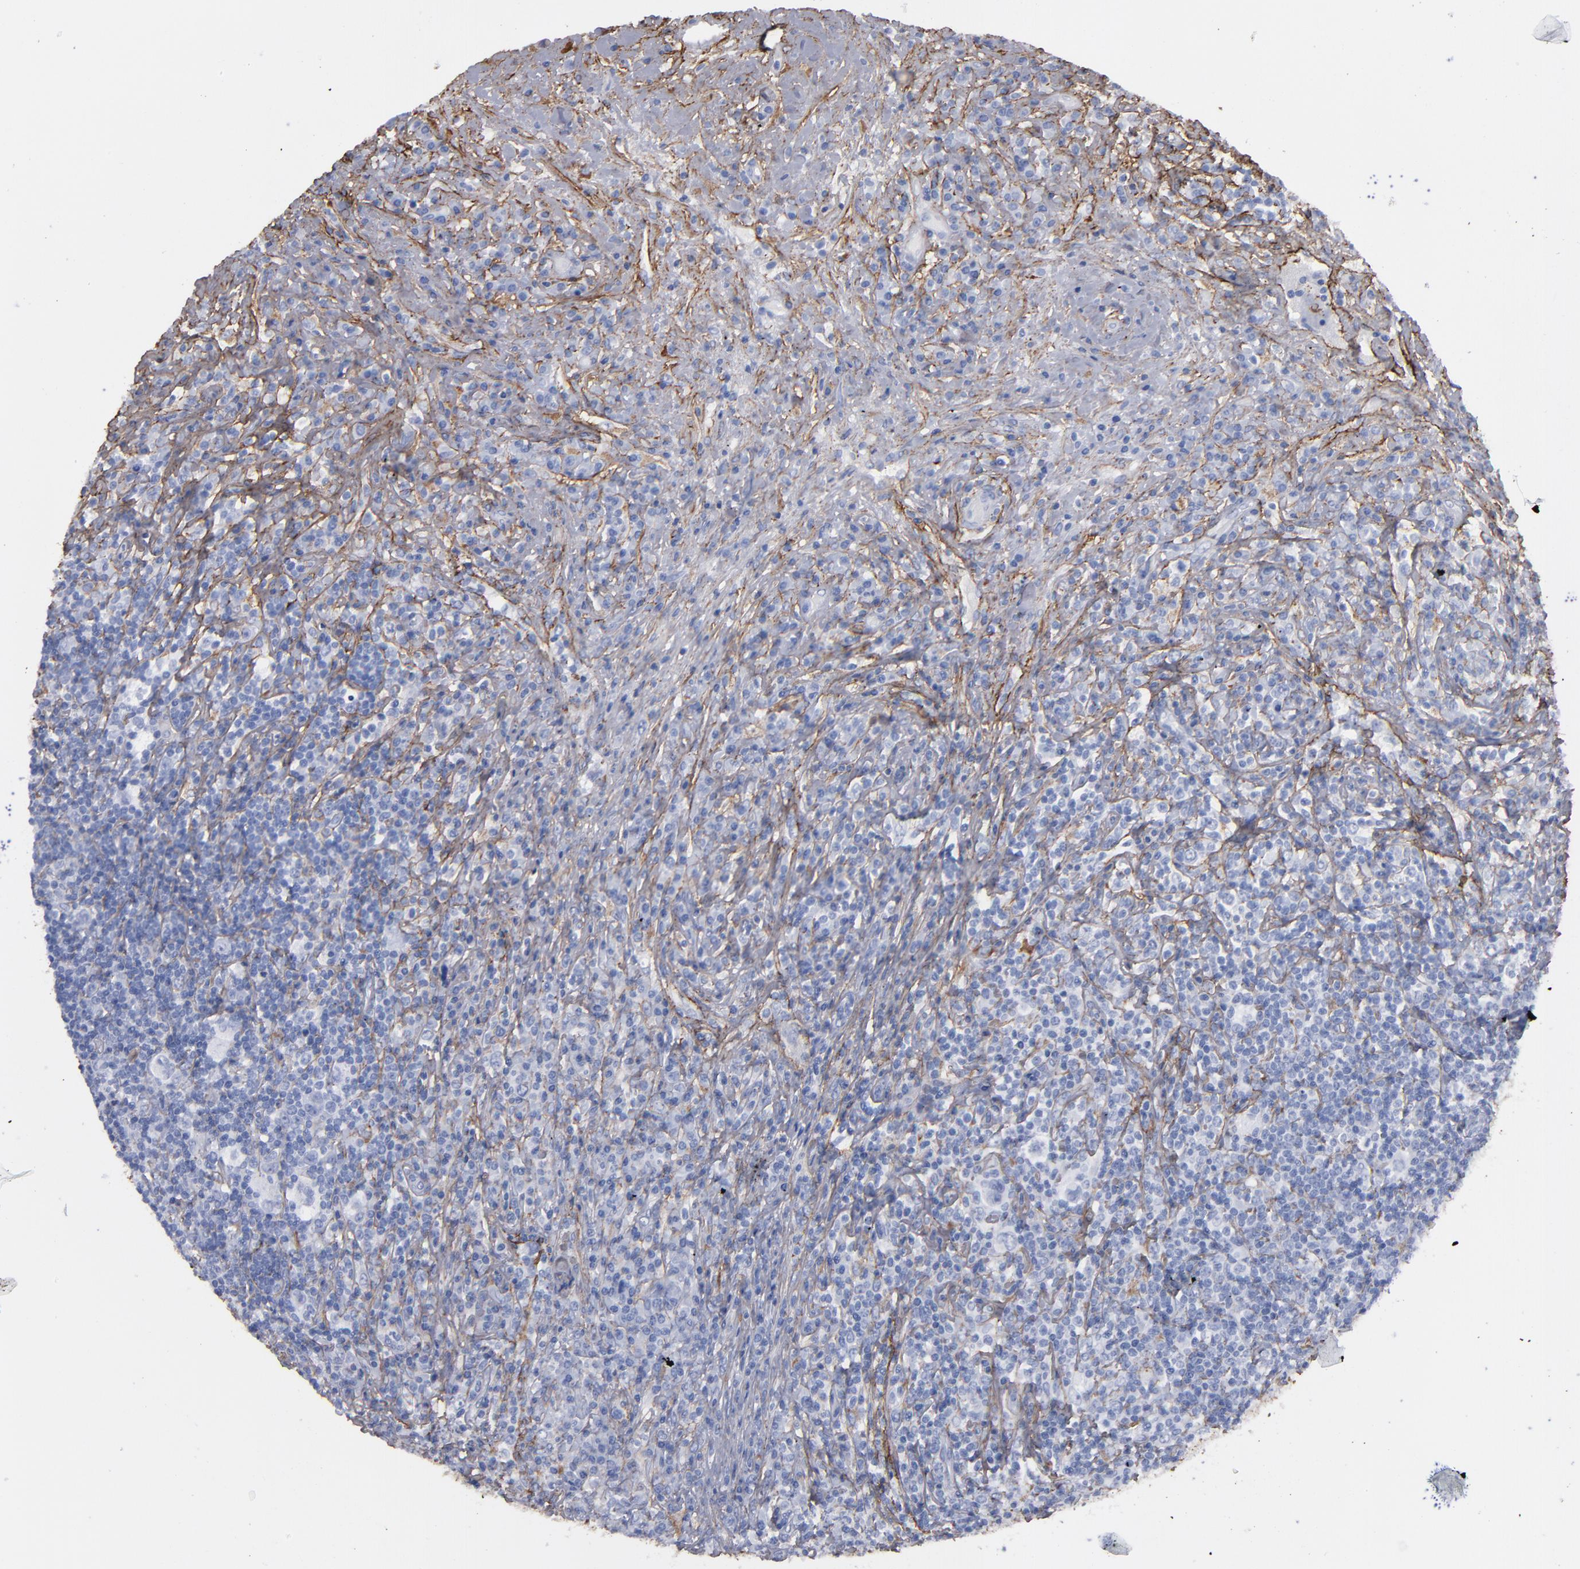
{"staining": {"intensity": "negative", "quantity": "none", "location": "none"}, "tissue": "lymphoma", "cell_type": "Tumor cells", "image_type": "cancer", "snomed": [{"axis": "morphology", "description": "Hodgkin's disease, NOS"}, {"axis": "topography", "description": "Lymph node"}], "caption": "IHC of Hodgkin's disease demonstrates no staining in tumor cells.", "gene": "EMILIN1", "patient": {"sex": "female", "age": 25}}